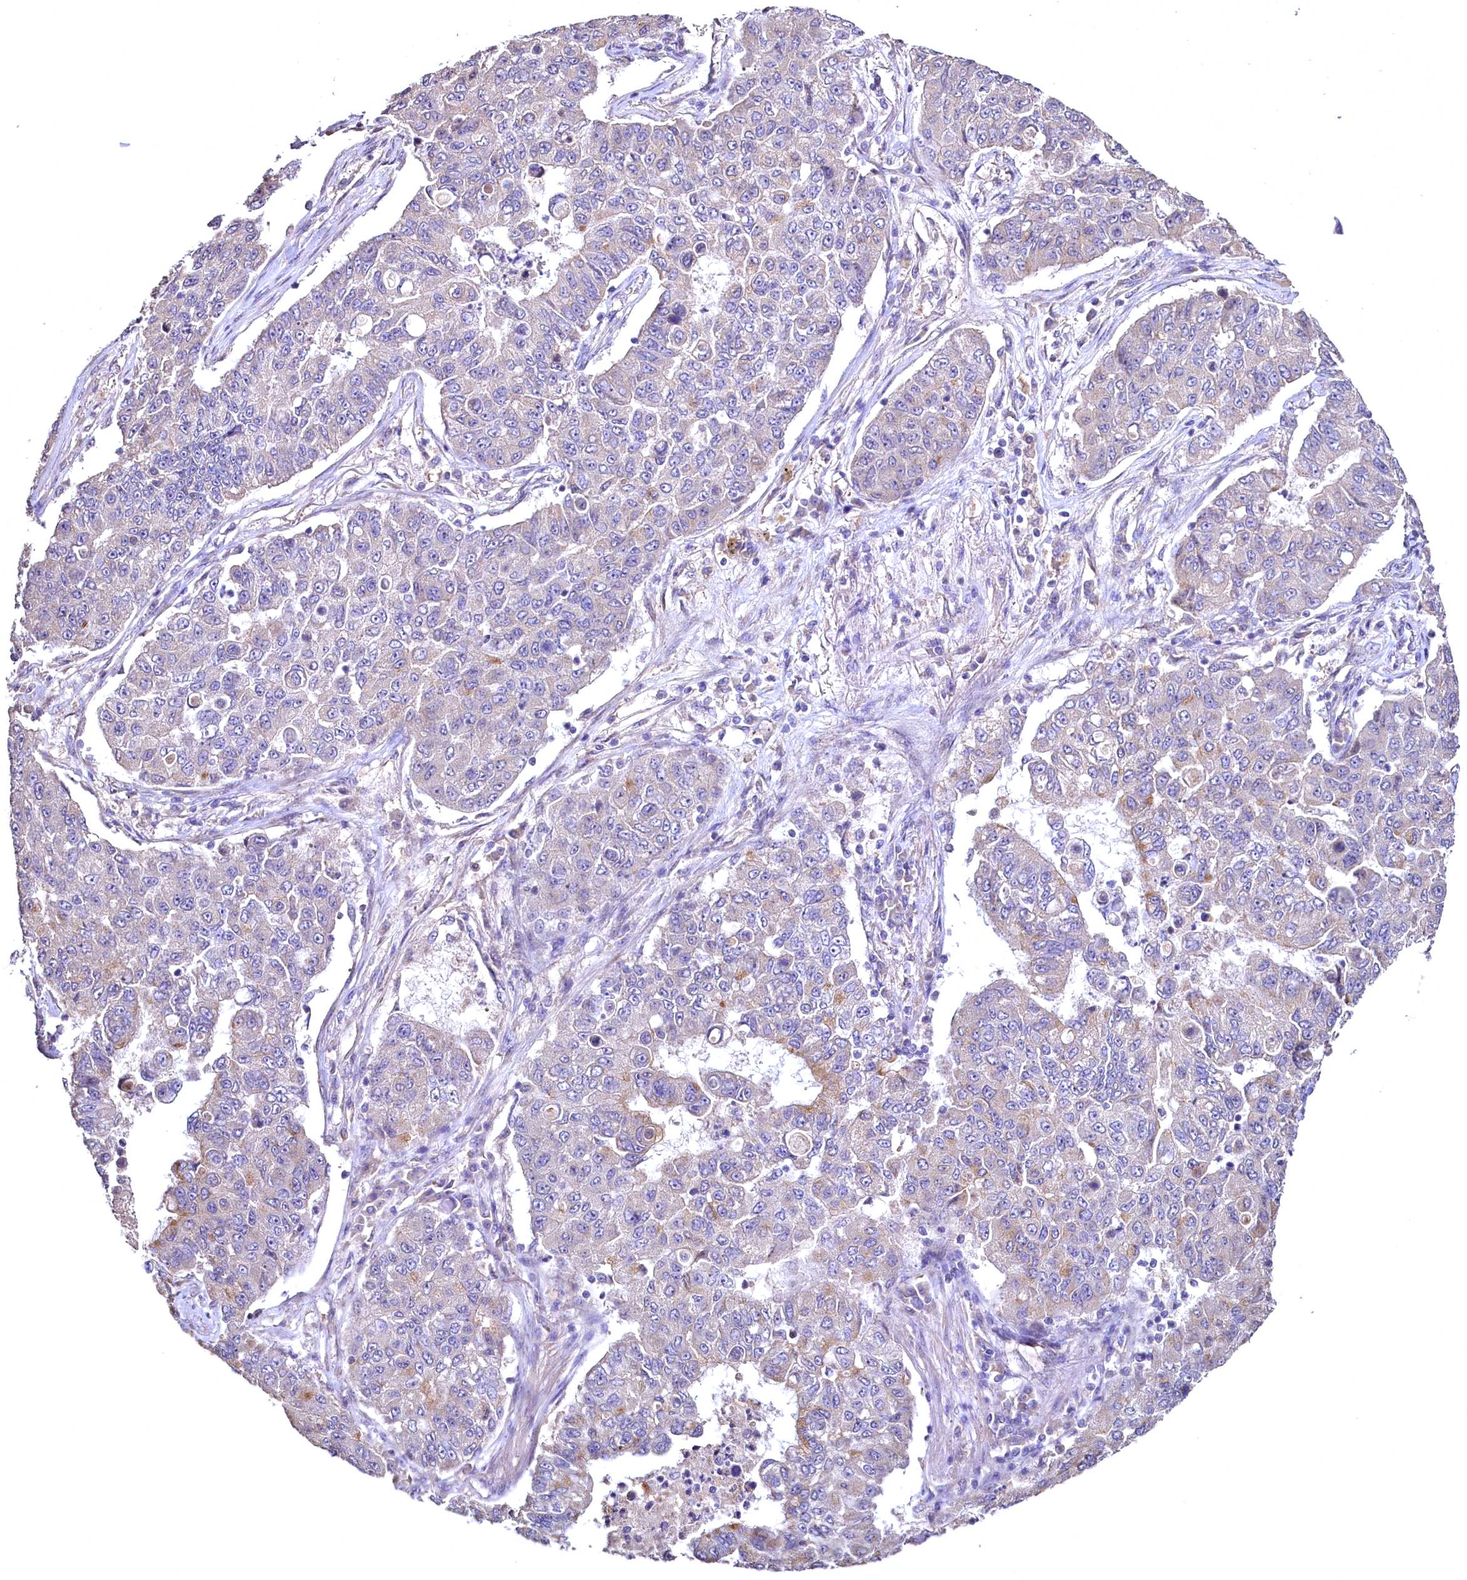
{"staining": {"intensity": "negative", "quantity": "none", "location": "none"}, "tissue": "lung cancer", "cell_type": "Tumor cells", "image_type": "cancer", "snomed": [{"axis": "morphology", "description": "Squamous cell carcinoma, NOS"}, {"axis": "topography", "description": "Lung"}], "caption": "IHC micrograph of neoplastic tissue: human lung cancer (squamous cell carcinoma) stained with DAB (3,3'-diaminobenzidine) displays no significant protein positivity in tumor cells.", "gene": "TBCEL", "patient": {"sex": "male", "age": 74}}